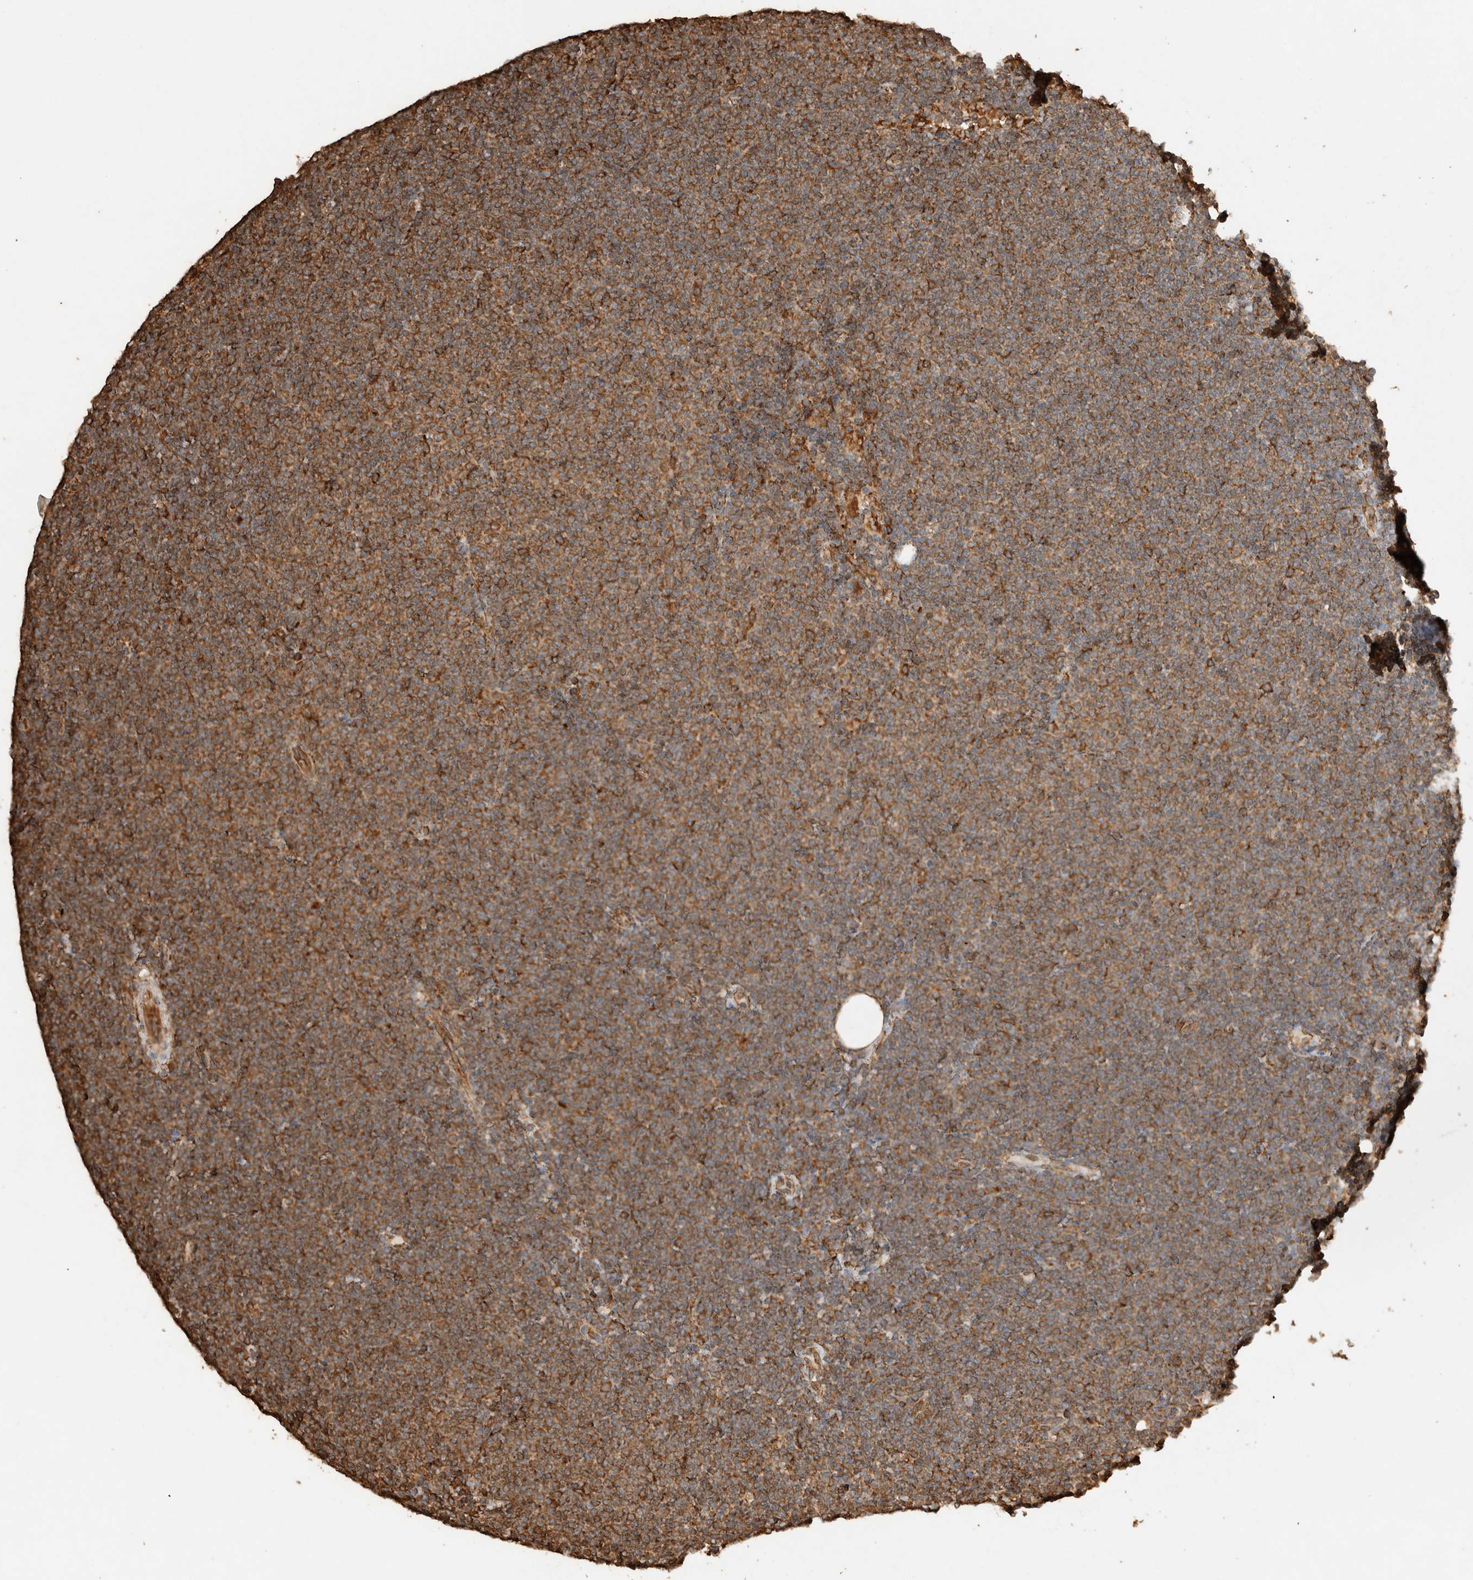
{"staining": {"intensity": "moderate", "quantity": ">75%", "location": "cytoplasmic/membranous"}, "tissue": "lymphoma", "cell_type": "Tumor cells", "image_type": "cancer", "snomed": [{"axis": "morphology", "description": "Malignant lymphoma, non-Hodgkin's type, Low grade"}, {"axis": "topography", "description": "Lymph node"}], "caption": "A brown stain highlights moderate cytoplasmic/membranous expression of a protein in low-grade malignant lymphoma, non-Hodgkin's type tumor cells.", "gene": "ERAP1", "patient": {"sex": "female", "age": 53}}